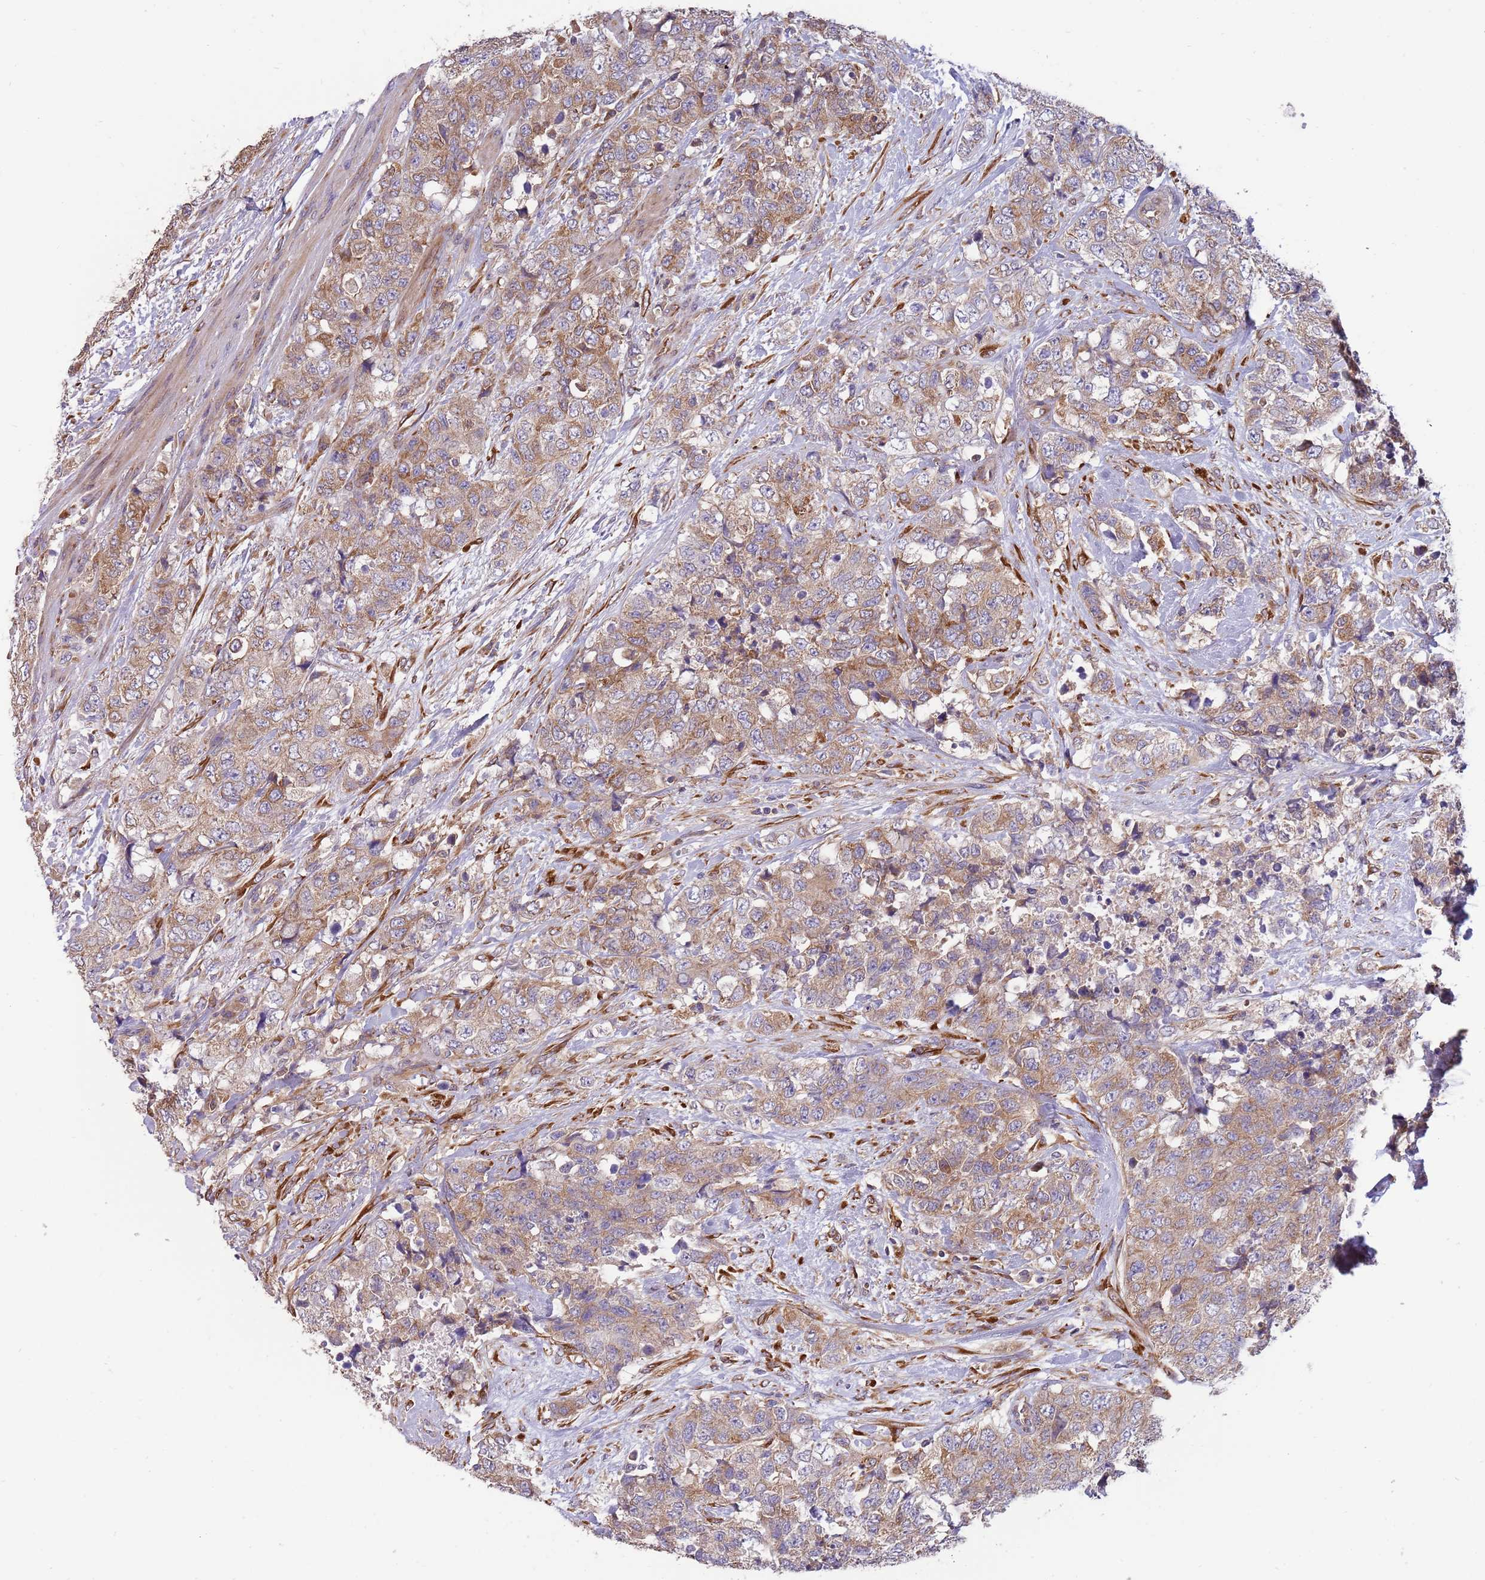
{"staining": {"intensity": "moderate", "quantity": ">75%", "location": "cytoplasmic/membranous"}, "tissue": "urothelial cancer", "cell_type": "Tumor cells", "image_type": "cancer", "snomed": [{"axis": "morphology", "description": "Urothelial carcinoma, High grade"}, {"axis": "topography", "description": "Urinary bladder"}], "caption": "This image displays high-grade urothelial carcinoma stained with IHC to label a protein in brown. The cytoplasmic/membranous of tumor cells show moderate positivity for the protein. Nuclei are counter-stained blue.", "gene": "ARMCX6", "patient": {"sex": "female", "age": 78}}